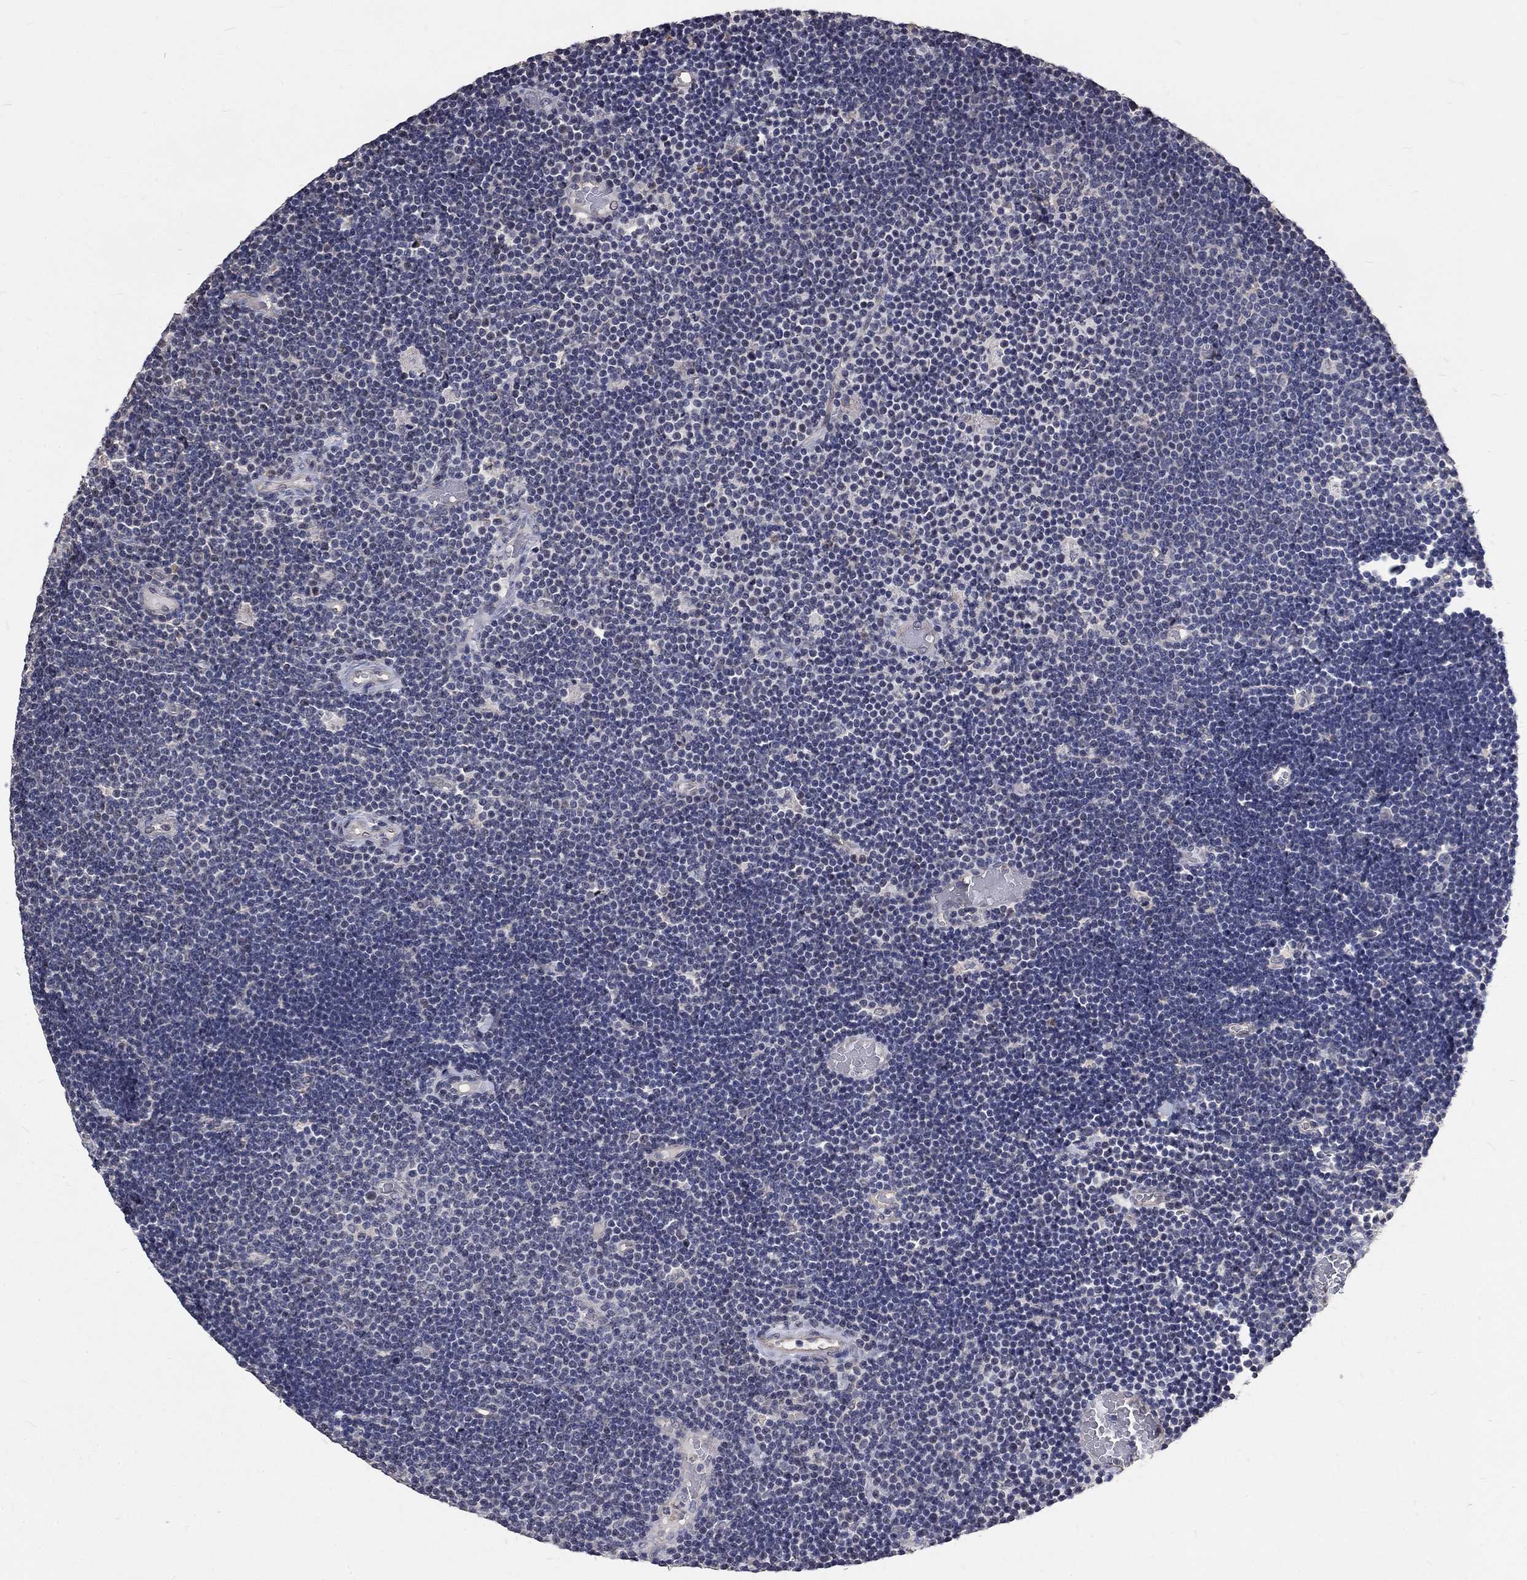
{"staining": {"intensity": "negative", "quantity": "none", "location": "none"}, "tissue": "lymphoma", "cell_type": "Tumor cells", "image_type": "cancer", "snomed": [{"axis": "morphology", "description": "Malignant lymphoma, non-Hodgkin's type, Low grade"}, {"axis": "topography", "description": "Brain"}], "caption": "High power microscopy photomicrograph of an immunohistochemistry (IHC) photomicrograph of low-grade malignant lymphoma, non-Hodgkin's type, revealing no significant staining in tumor cells.", "gene": "CHST5", "patient": {"sex": "female", "age": 66}}